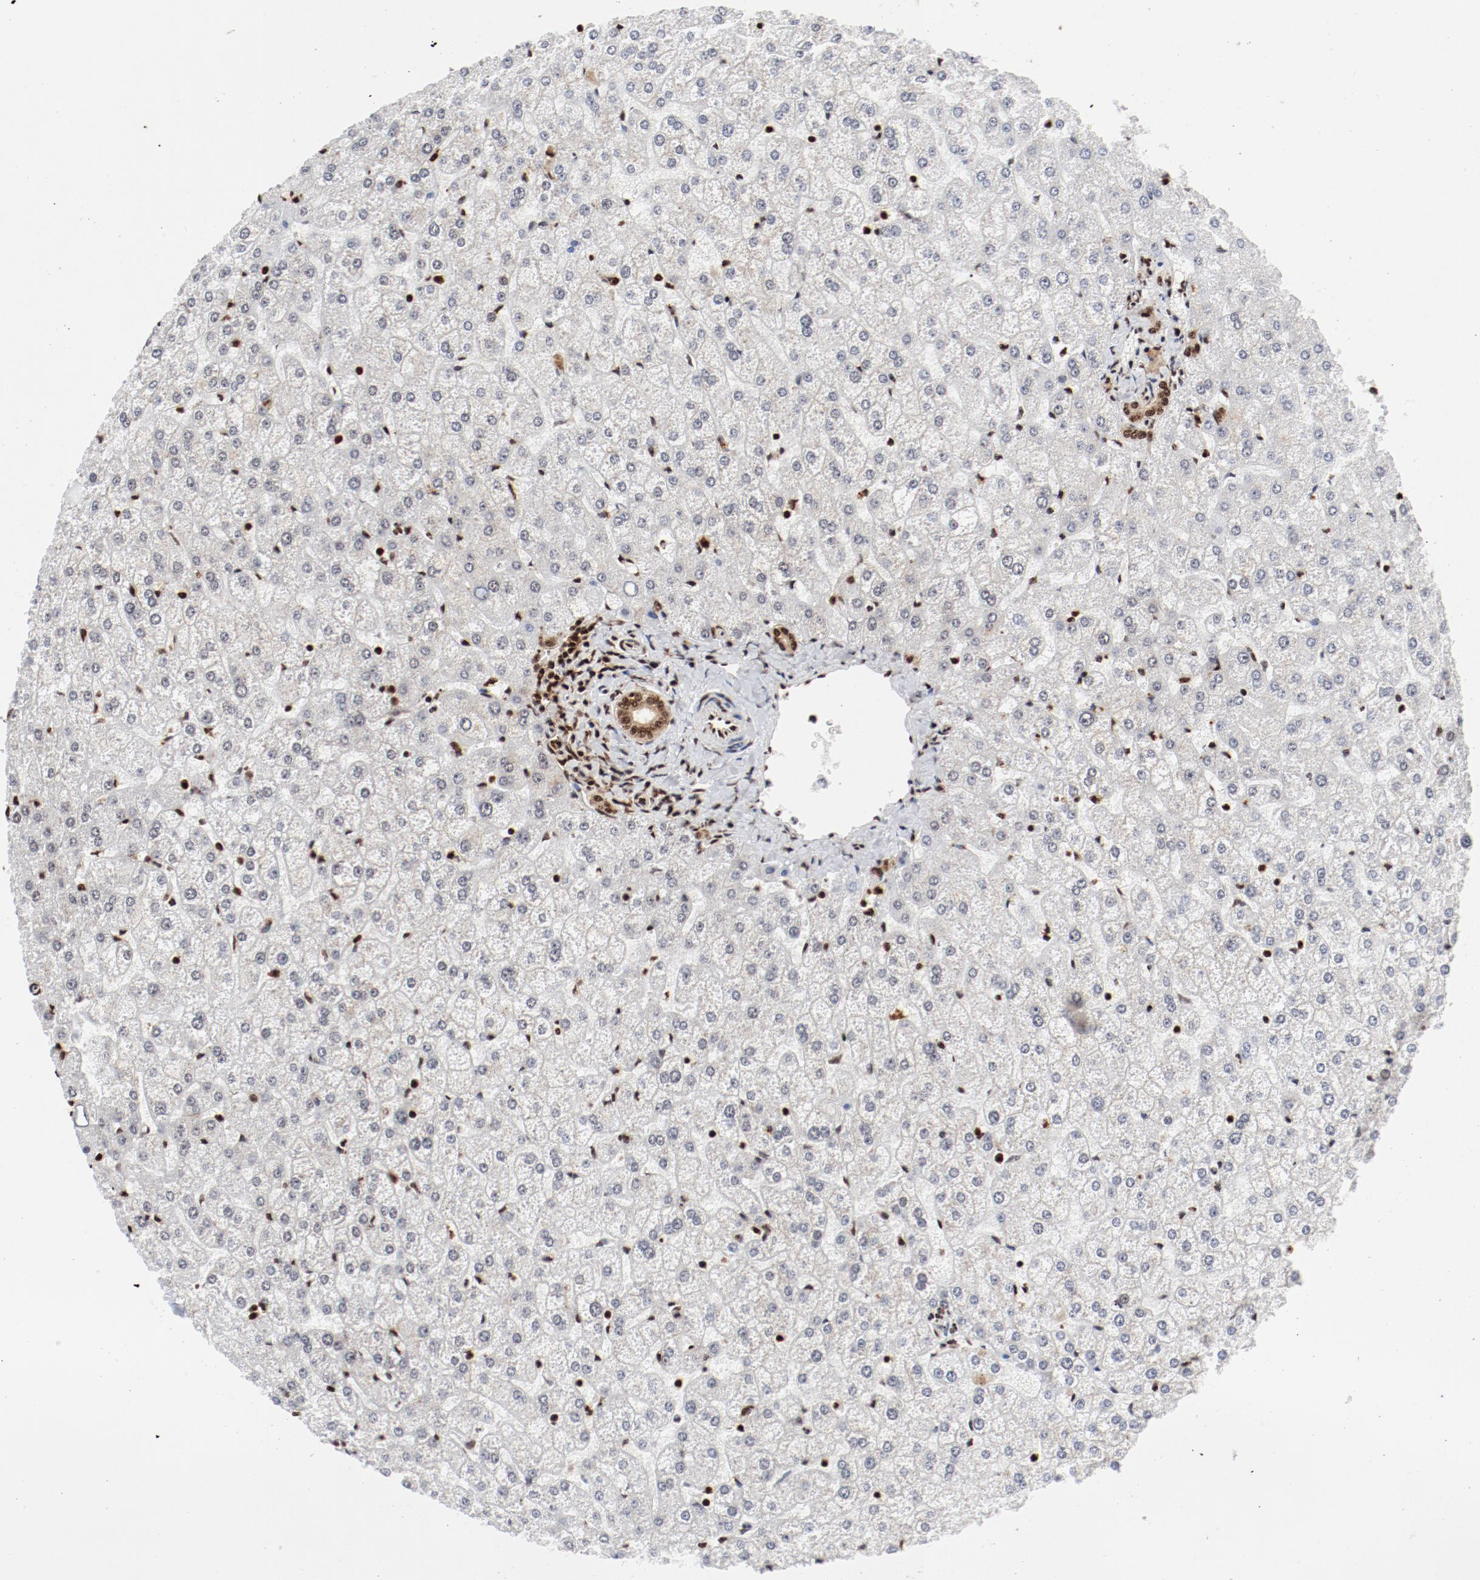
{"staining": {"intensity": "strong", "quantity": ">75%", "location": "nuclear"}, "tissue": "liver", "cell_type": "Cholangiocytes", "image_type": "normal", "snomed": [{"axis": "morphology", "description": "Normal tissue, NOS"}, {"axis": "topography", "description": "Liver"}], "caption": "IHC (DAB (3,3'-diaminobenzidine)) staining of benign human liver exhibits strong nuclear protein staining in approximately >75% of cholangiocytes. (DAB (3,3'-diaminobenzidine) IHC, brown staining for protein, blue staining for nuclei).", "gene": "NFYB", "patient": {"sex": "female", "age": 32}}